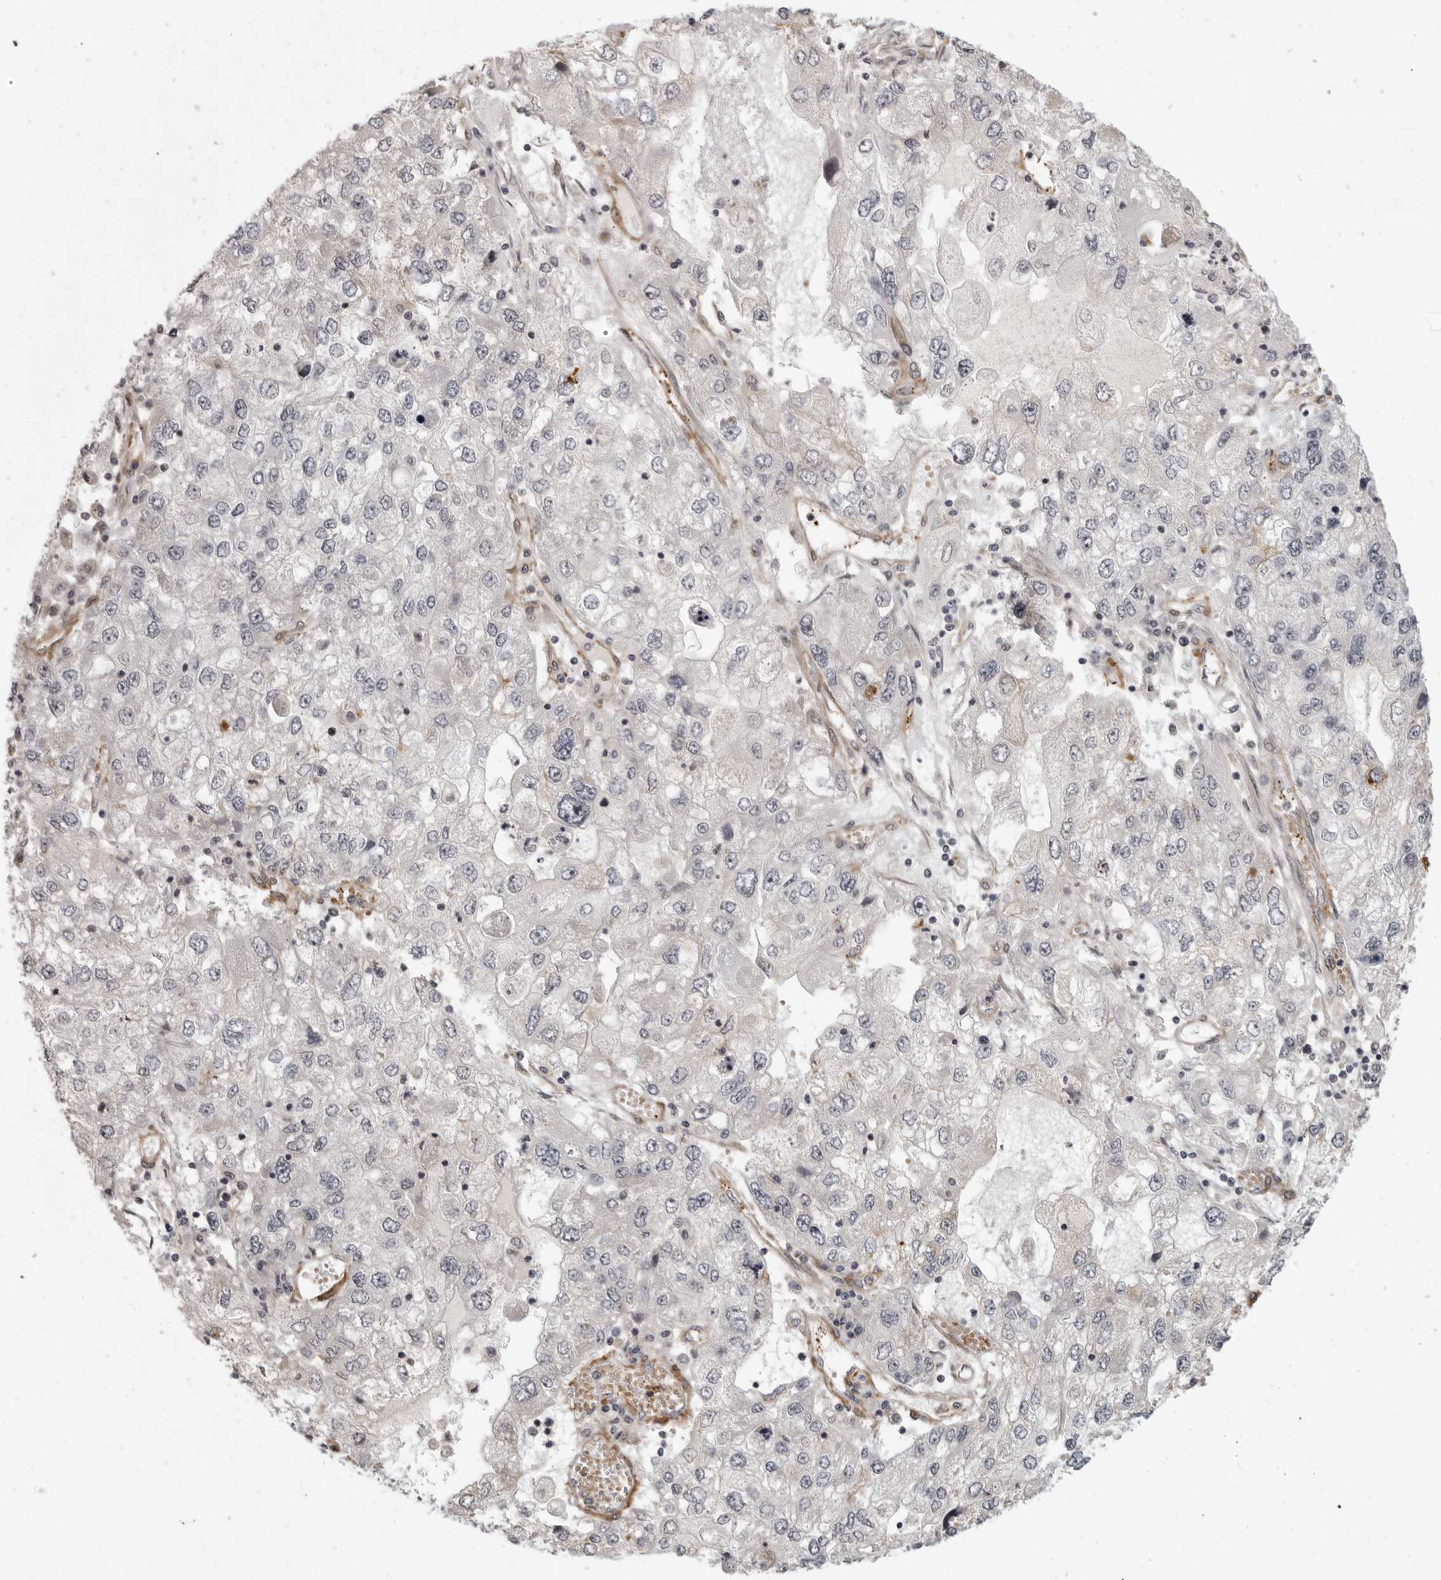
{"staining": {"intensity": "negative", "quantity": "none", "location": "none"}, "tissue": "endometrial cancer", "cell_type": "Tumor cells", "image_type": "cancer", "snomed": [{"axis": "morphology", "description": "Adenocarcinoma, NOS"}, {"axis": "topography", "description": "Endometrium"}], "caption": "Immunohistochemistry of endometrial cancer (adenocarcinoma) exhibits no staining in tumor cells.", "gene": "TUT4", "patient": {"sex": "female", "age": 49}}